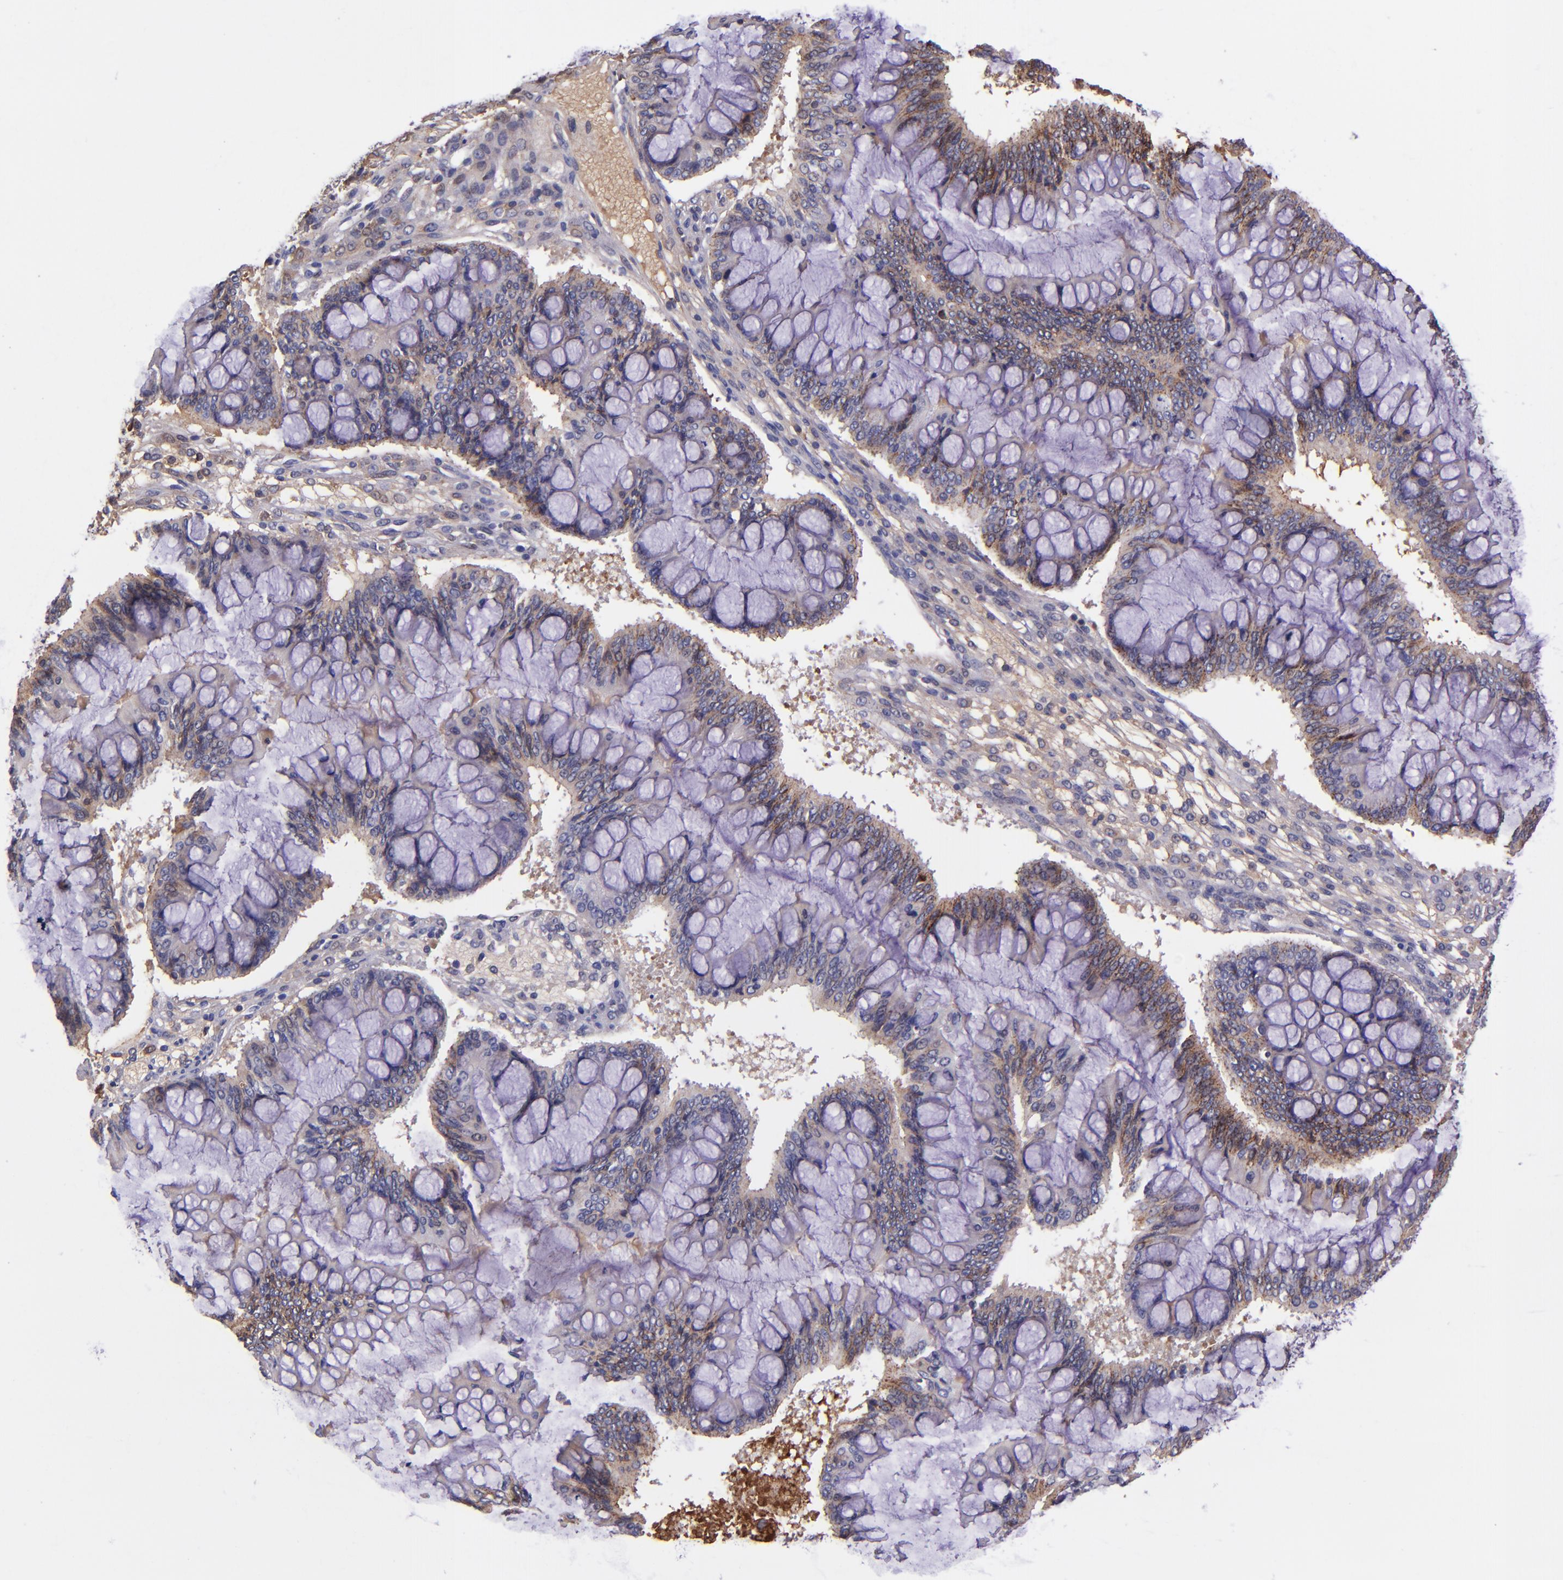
{"staining": {"intensity": "moderate", "quantity": "25%-75%", "location": "cytoplasmic/membranous"}, "tissue": "ovarian cancer", "cell_type": "Tumor cells", "image_type": "cancer", "snomed": [{"axis": "morphology", "description": "Cystadenocarcinoma, mucinous, NOS"}, {"axis": "topography", "description": "Ovary"}], "caption": "Ovarian mucinous cystadenocarcinoma stained for a protein (brown) demonstrates moderate cytoplasmic/membranous positive expression in approximately 25%-75% of tumor cells.", "gene": "KNG1", "patient": {"sex": "female", "age": 73}}